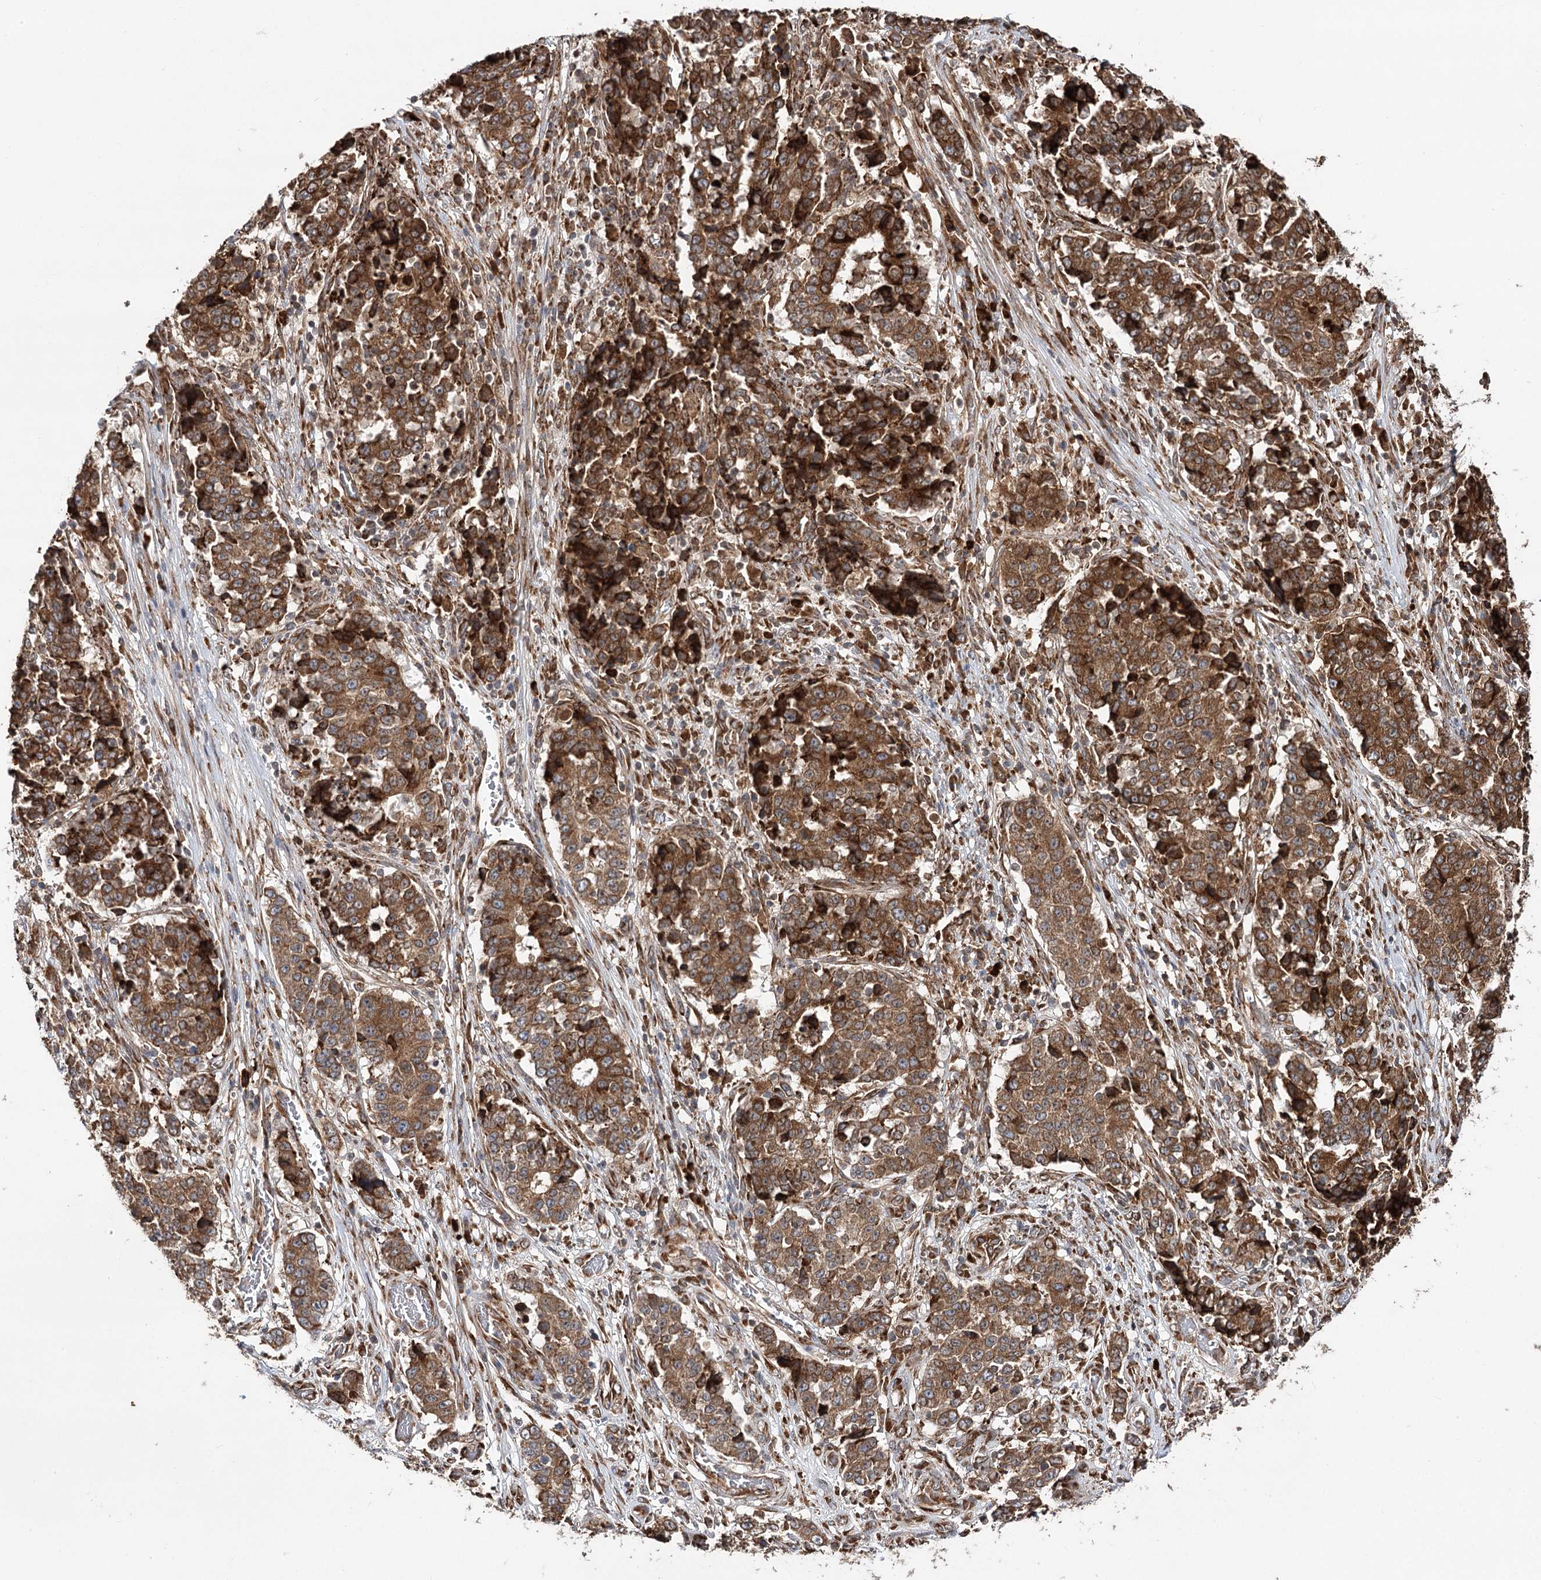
{"staining": {"intensity": "strong", "quantity": ">75%", "location": "cytoplasmic/membranous"}, "tissue": "stomach cancer", "cell_type": "Tumor cells", "image_type": "cancer", "snomed": [{"axis": "morphology", "description": "Adenocarcinoma, NOS"}, {"axis": "topography", "description": "Stomach"}], "caption": "Immunohistochemical staining of human adenocarcinoma (stomach) shows strong cytoplasmic/membranous protein staining in approximately >75% of tumor cells. Immunohistochemistry (ihc) stains the protein in brown and the nuclei are stained blue.", "gene": "DNAJB14", "patient": {"sex": "male", "age": 59}}